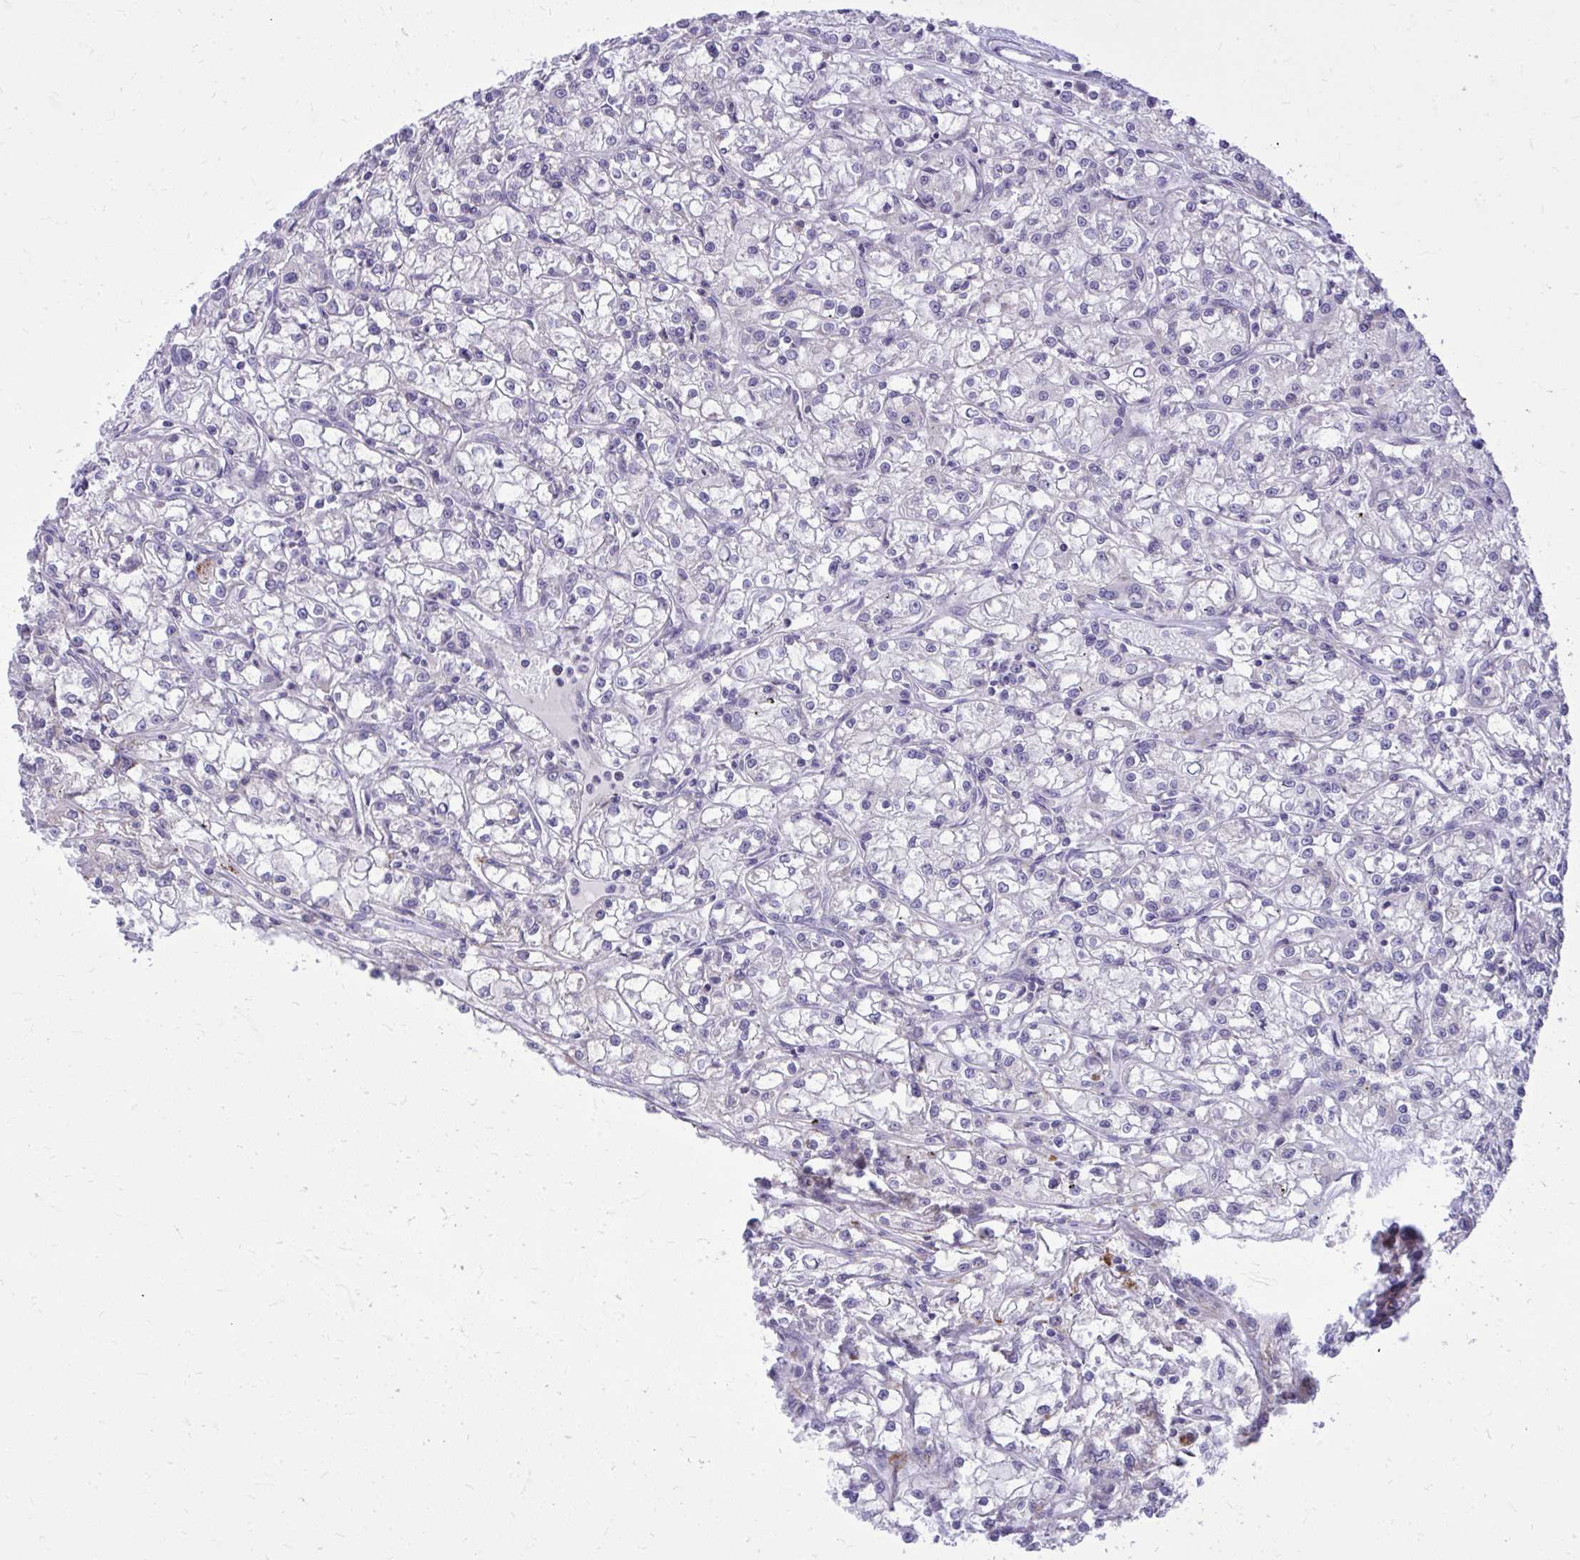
{"staining": {"intensity": "negative", "quantity": "none", "location": "none"}, "tissue": "renal cancer", "cell_type": "Tumor cells", "image_type": "cancer", "snomed": [{"axis": "morphology", "description": "Adenocarcinoma, NOS"}, {"axis": "topography", "description": "Kidney"}], "caption": "The image shows no staining of tumor cells in renal cancer.", "gene": "DPY19L1", "patient": {"sex": "female", "age": 59}}